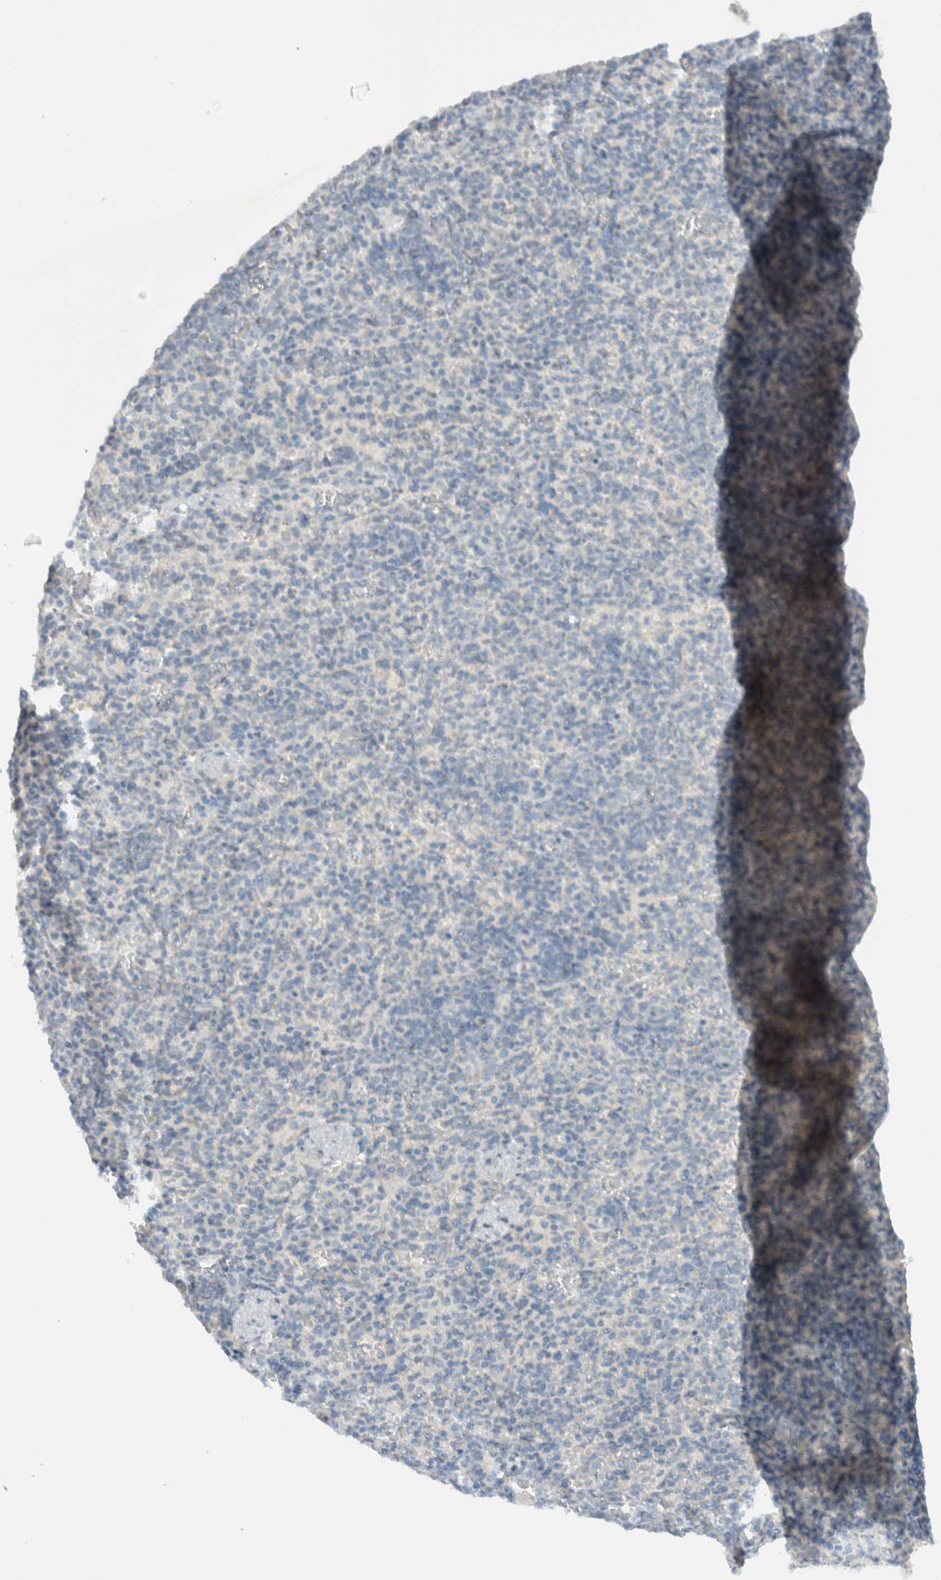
{"staining": {"intensity": "negative", "quantity": "none", "location": "none"}, "tissue": "spleen", "cell_type": "Cells in red pulp", "image_type": "normal", "snomed": [{"axis": "morphology", "description": "Normal tissue, NOS"}, {"axis": "topography", "description": "Spleen"}], "caption": "Spleen was stained to show a protein in brown. There is no significant staining in cells in red pulp. (DAB (3,3'-diaminobenzidine) IHC visualized using brightfield microscopy, high magnification).", "gene": "ERCC6L2", "patient": {"sex": "female", "age": 74}}